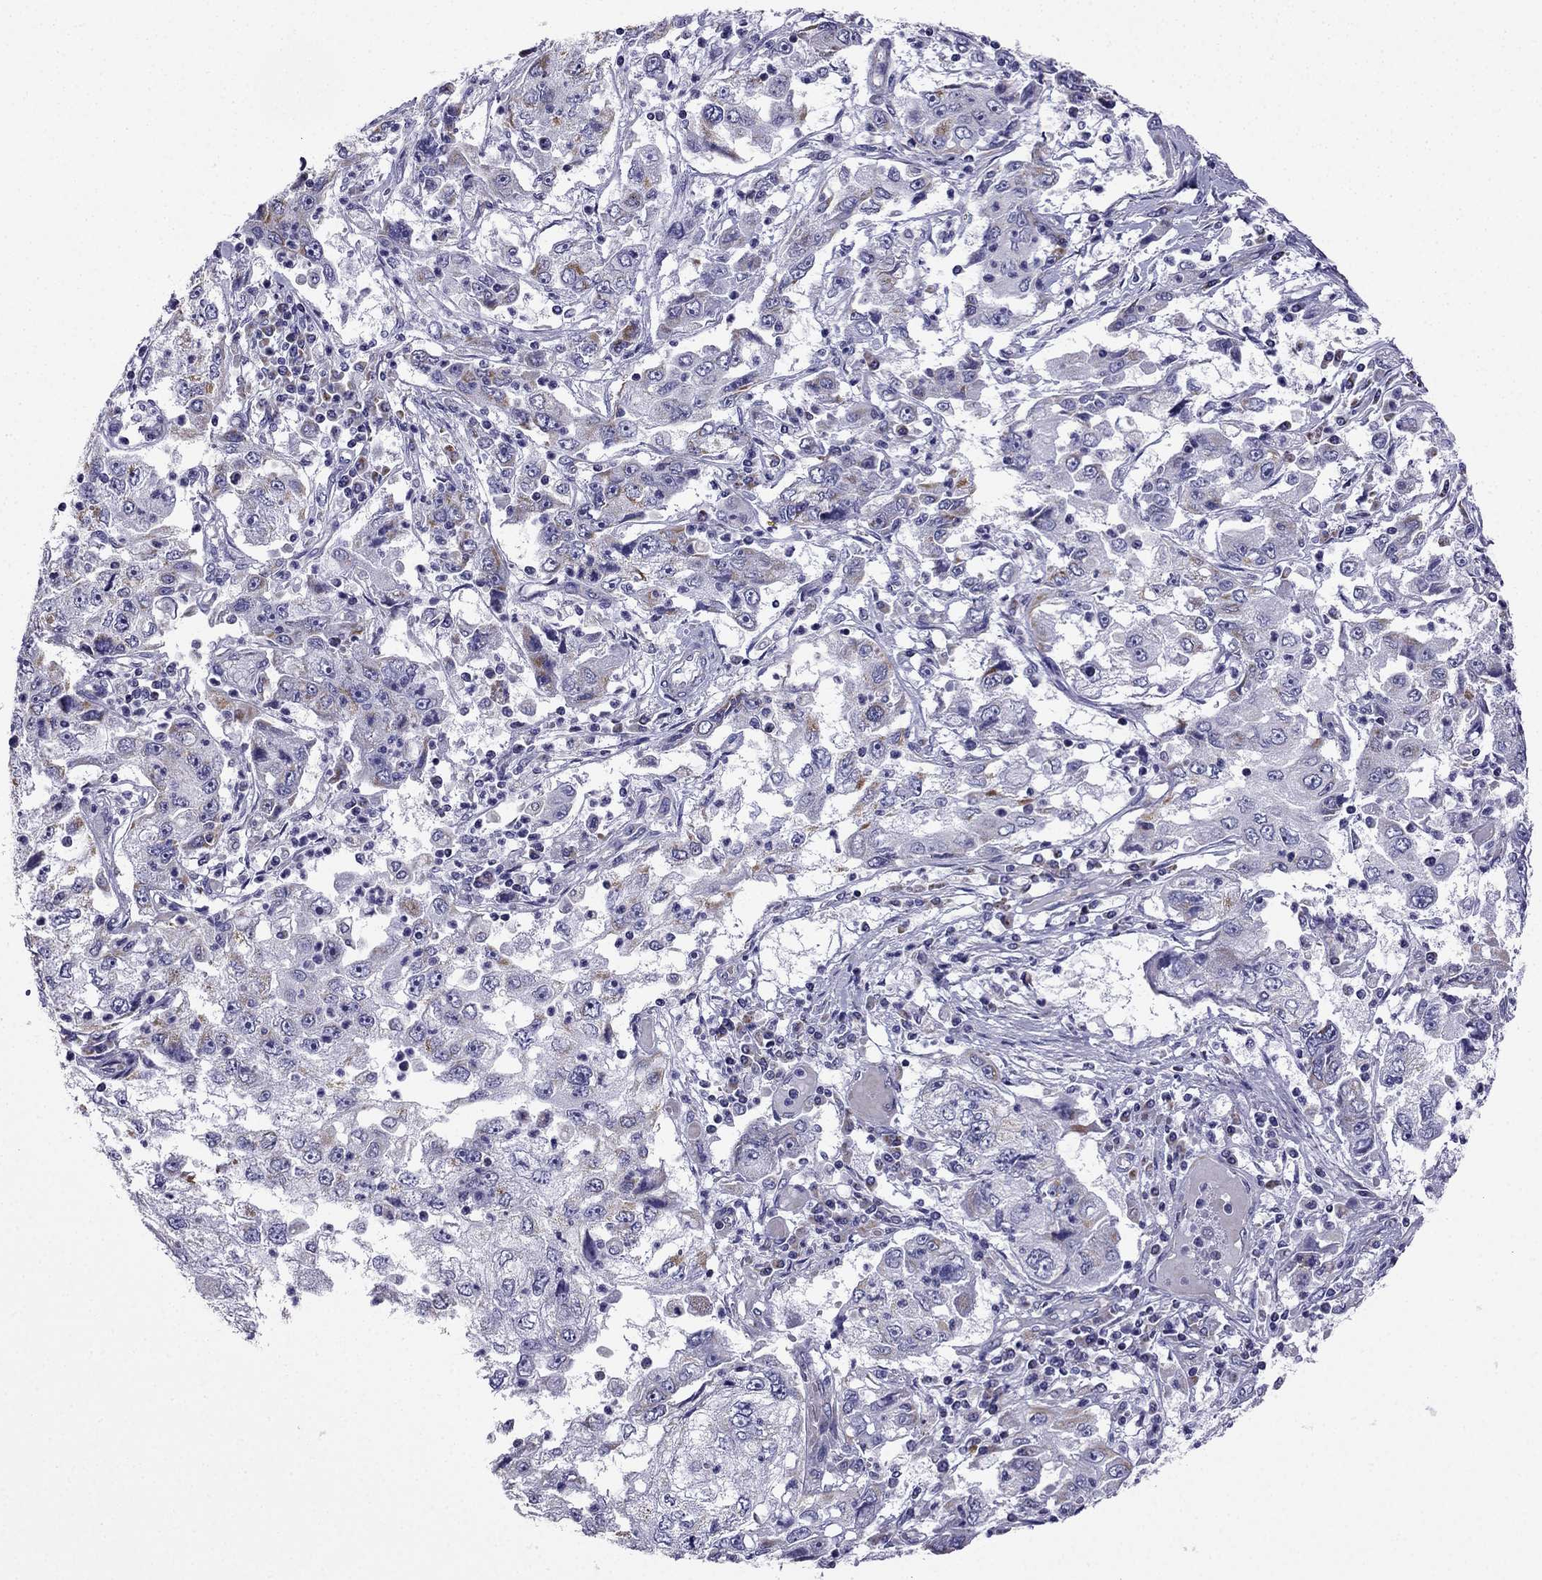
{"staining": {"intensity": "negative", "quantity": "none", "location": "none"}, "tissue": "cervical cancer", "cell_type": "Tumor cells", "image_type": "cancer", "snomed": [{"axis": "morphology", "description": "Squamous cell carcinoma, NOS"}, {"axis": "topography", "description": "Cervix"}], "caption": "Human squamous cell carcinoma (cervical) stained for a protein using IHC displays no staining in tumor cells.", "gene": "KIF5A", "patient": {"sex": "female", "age": 36}}